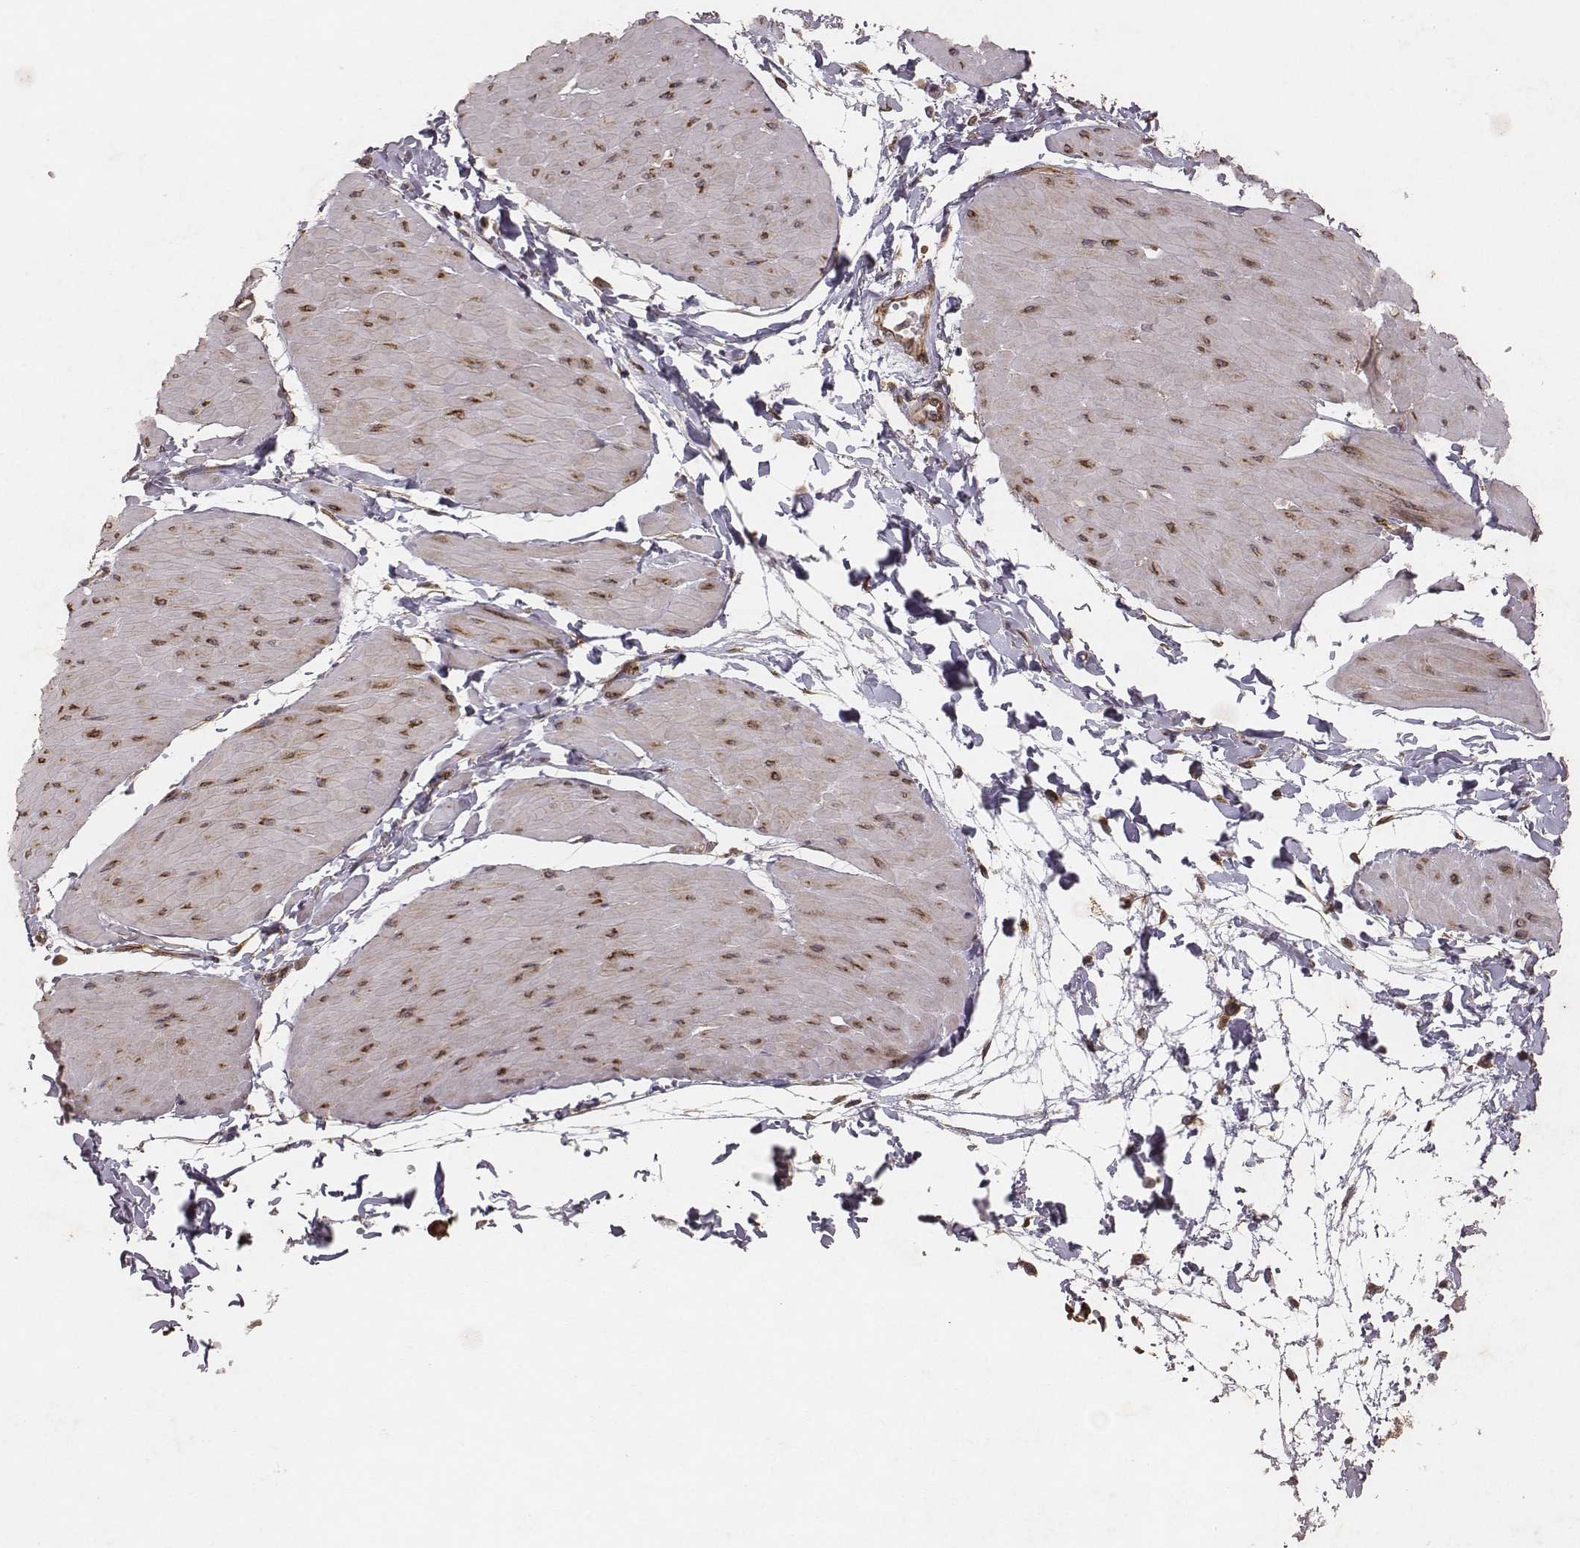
{"staining": {"intensity": "weak", "quantity": "25%-75%", "location": "cytoplasmic/membranous"}, "tissue": "adipose tissue", "cell_type": "Adipocytes", "image_type": "normal", "snomed": [{"axis": "morphology", "description": "Normal tissue, NOS"}, {"axis": "topography", "description": "Smooth muscle"}, {"axis": "topography", "description": "Peripheral nerve tissue"}], "caption": "IHC histopathology image of benign adipose tissue stained for a protein (brown), which shows low levels of weak cytoplasmic/membranous positivity in approximately 25%-75% of adipocytes.", "gene": "TXLNA", "patient": {"sex": "male", "age": 58}}